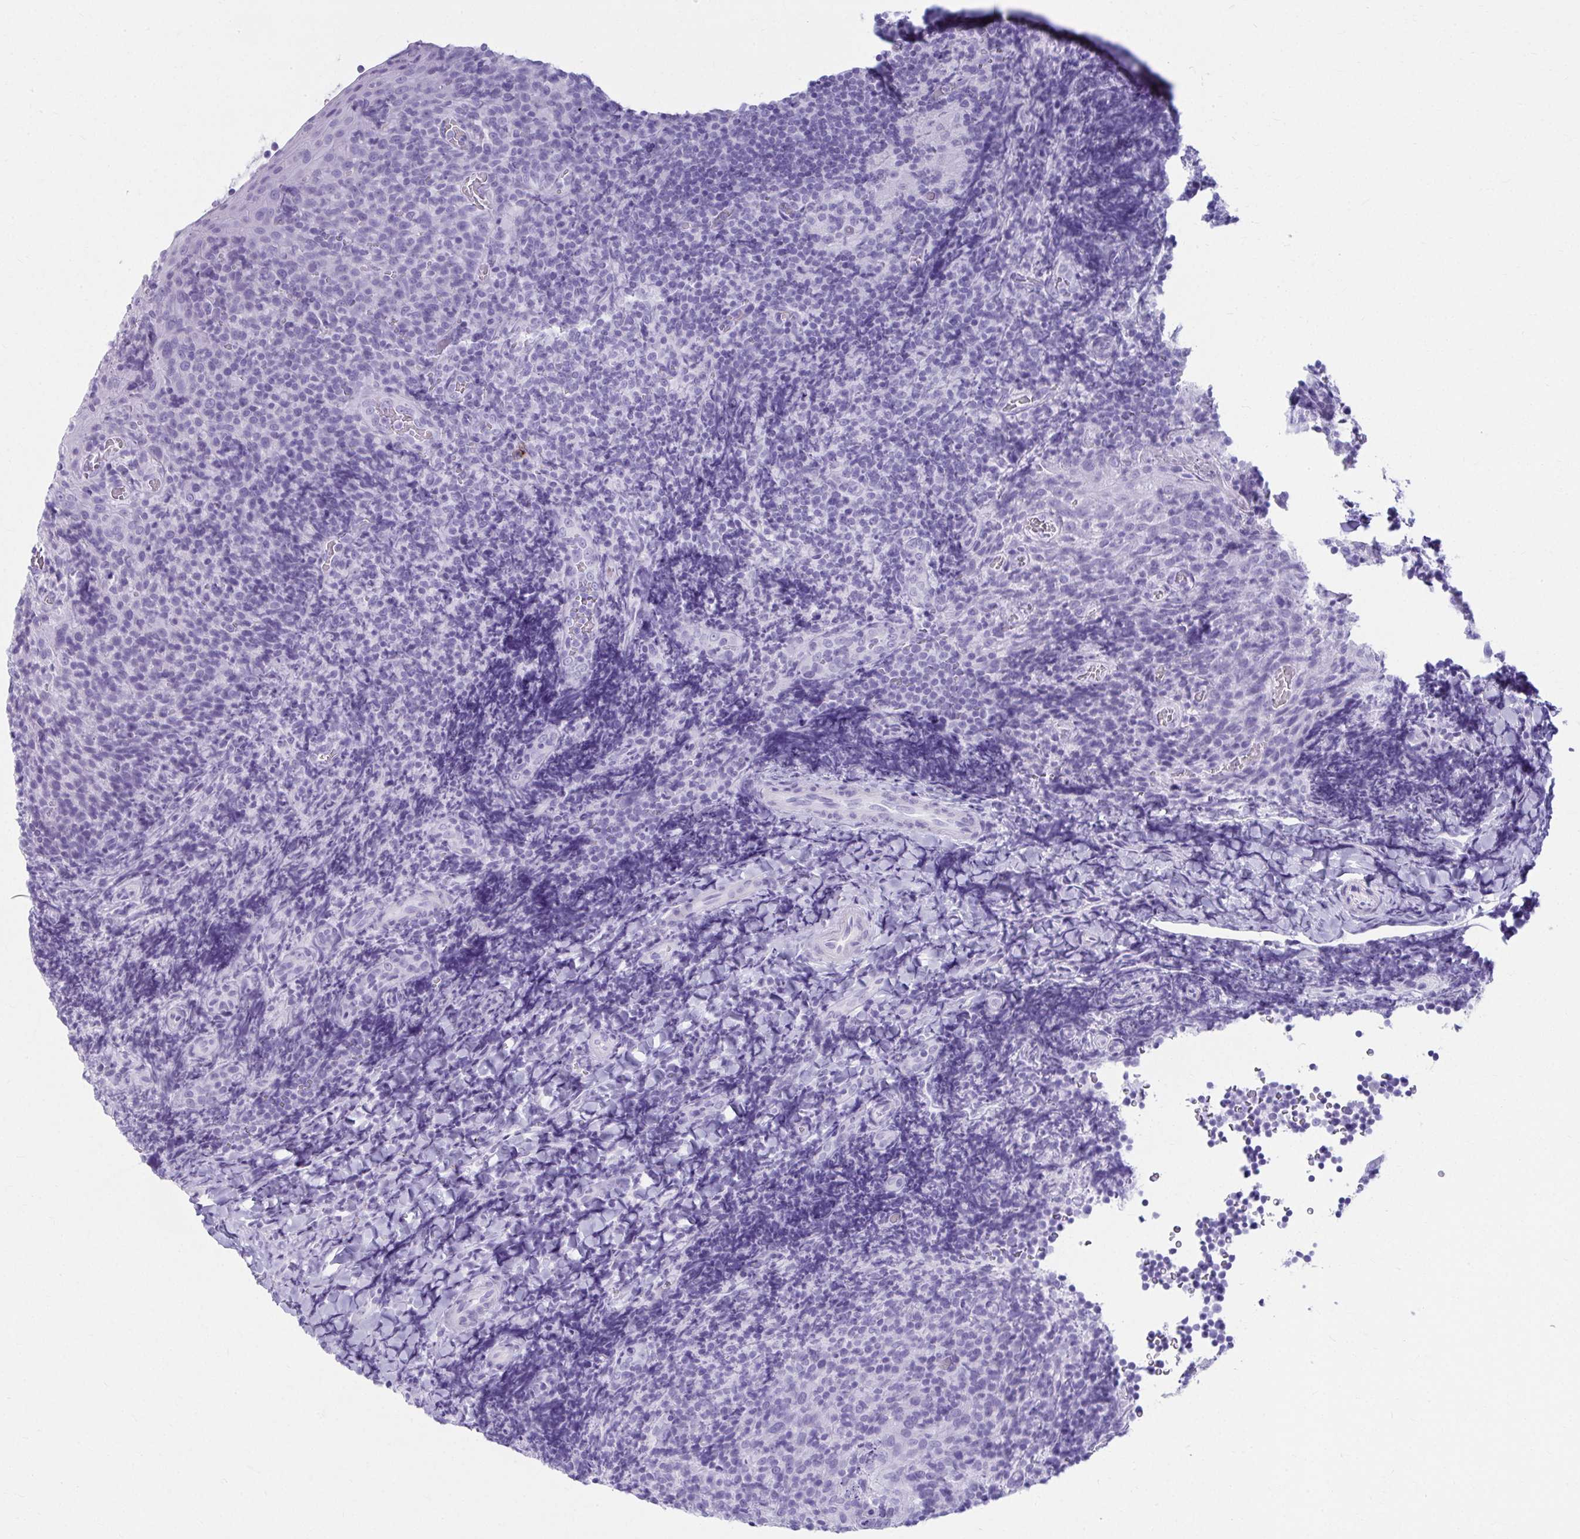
{"staining": {"intensity": "negative", "quantity": "none", "location": "none"}, "tissue": "tonsil", "cell_type": "Non-germinal center cells", "image_type": "normal", "snomed": [{"axis": "morphology", "description": "Normal tissue, NOS"}, {"axis": "topography", "description": "Tonsil"}], "caption": "This is a photomicrograph of immunohistochemistry staining of normal tonsil, which shows no positivity in non-germinal center cells.", "gene": "ATP4B", "patient": {"sex": "male", "age": 17}}